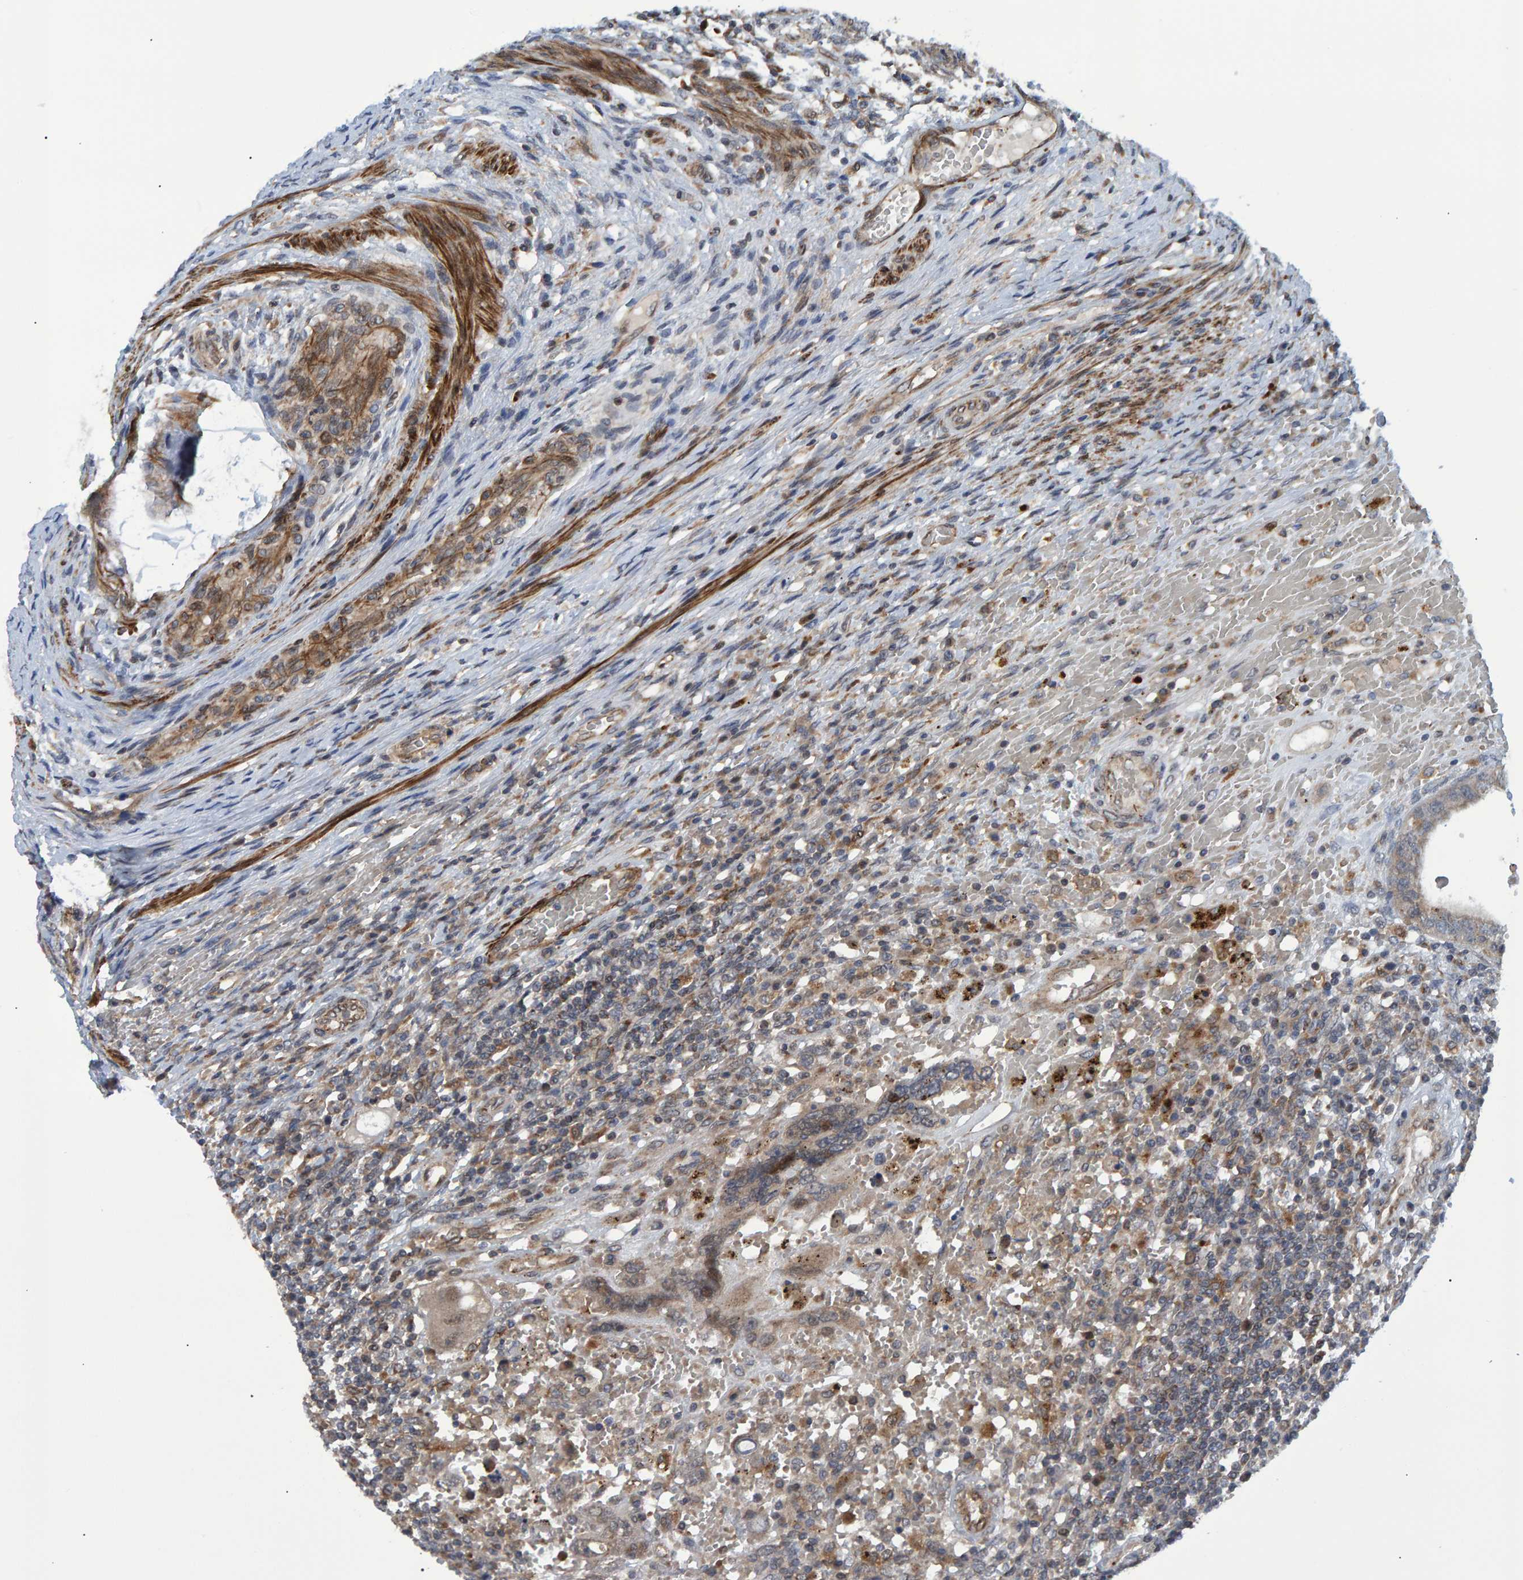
{"staining": {"intensity": "weak", "quantity": "<25%", "location": "cytoplasmic/membranous"}, "tissue": "testis cancer", "cell_type": "Tumor cells", "image_type": "cancer", "snomed": [{"axis": "morphology", "description": "Carcinoma, Embryonal, NOS"}, {"axis": "topography", "description": "Testis"}], "caption": "Immunohistochemical staining of testis cancer shows no significant expression in tumor cells. Brightfield microscopy of immunohistochemistry (IHC) stained with DAB (3,3'-diaminobenzidine) (brown) and hematoxylin (blue), captured at high magnification.", "gene": "ATP6V1H", "patient": {"sex": "male", "age": 26}}